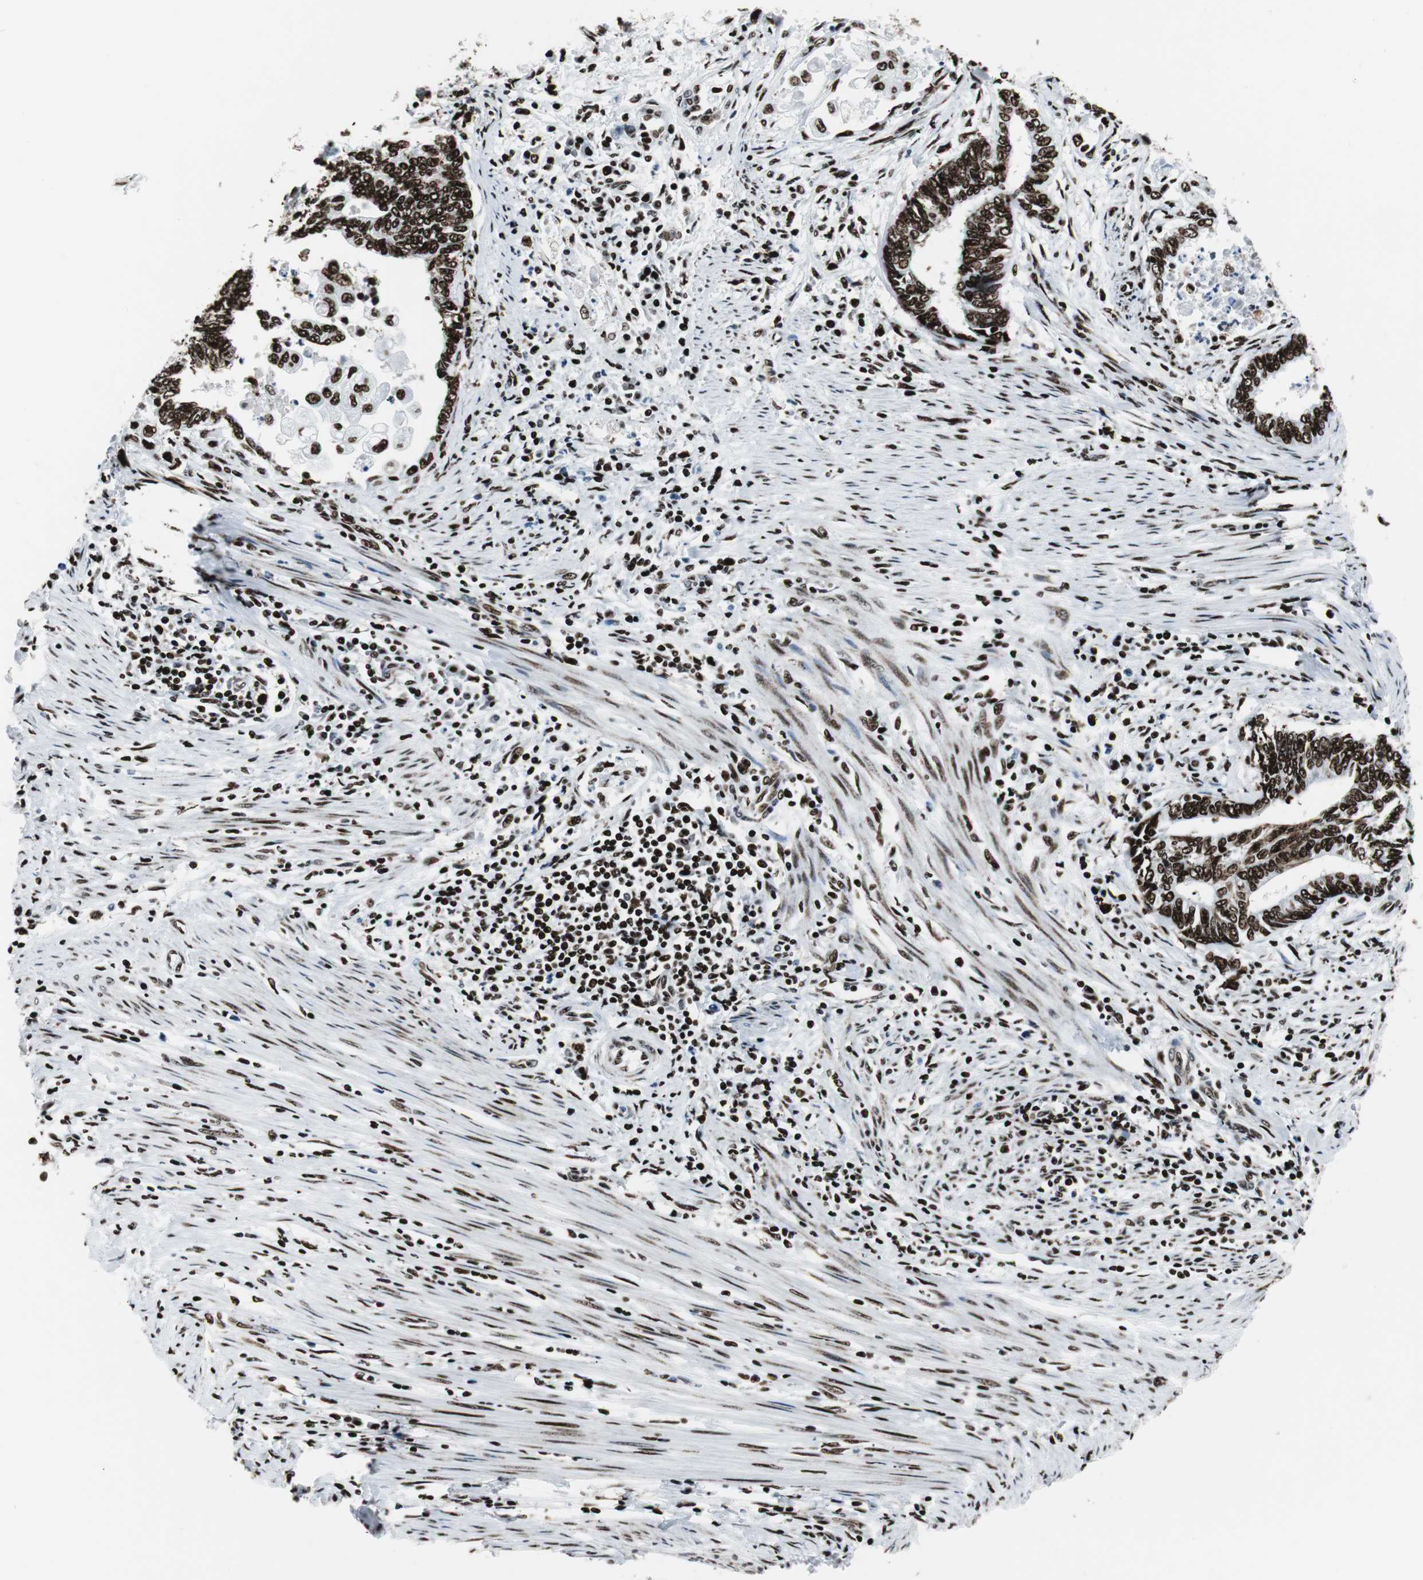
{"staining": {"intensity": "strong", "quantity": ">75%", "location": "nuclear"}, "tissue": "endometrial cancer", "cell_type": "Tumor cells", "image_type": "cancer", "snomed": [{"axis": "morphology", "description": "Adenocarcinoma, NOS"}, {"axis": "topography", "description": "Uterus"}, {"axis": "topography", "description": "Endometrium"}], "caption": "IHC (DAB (3,3'-diaminobenzidine)) staining of endometrial cancer shows strong nuclear protein expression in approximately >75% of tumor cells. (DAB (3,3'-diaminobenzidine) = brown stain, brightfield microscopy at high magnification).", "gene": "NCL", "patient": {"sex": "female", "age": 70}}